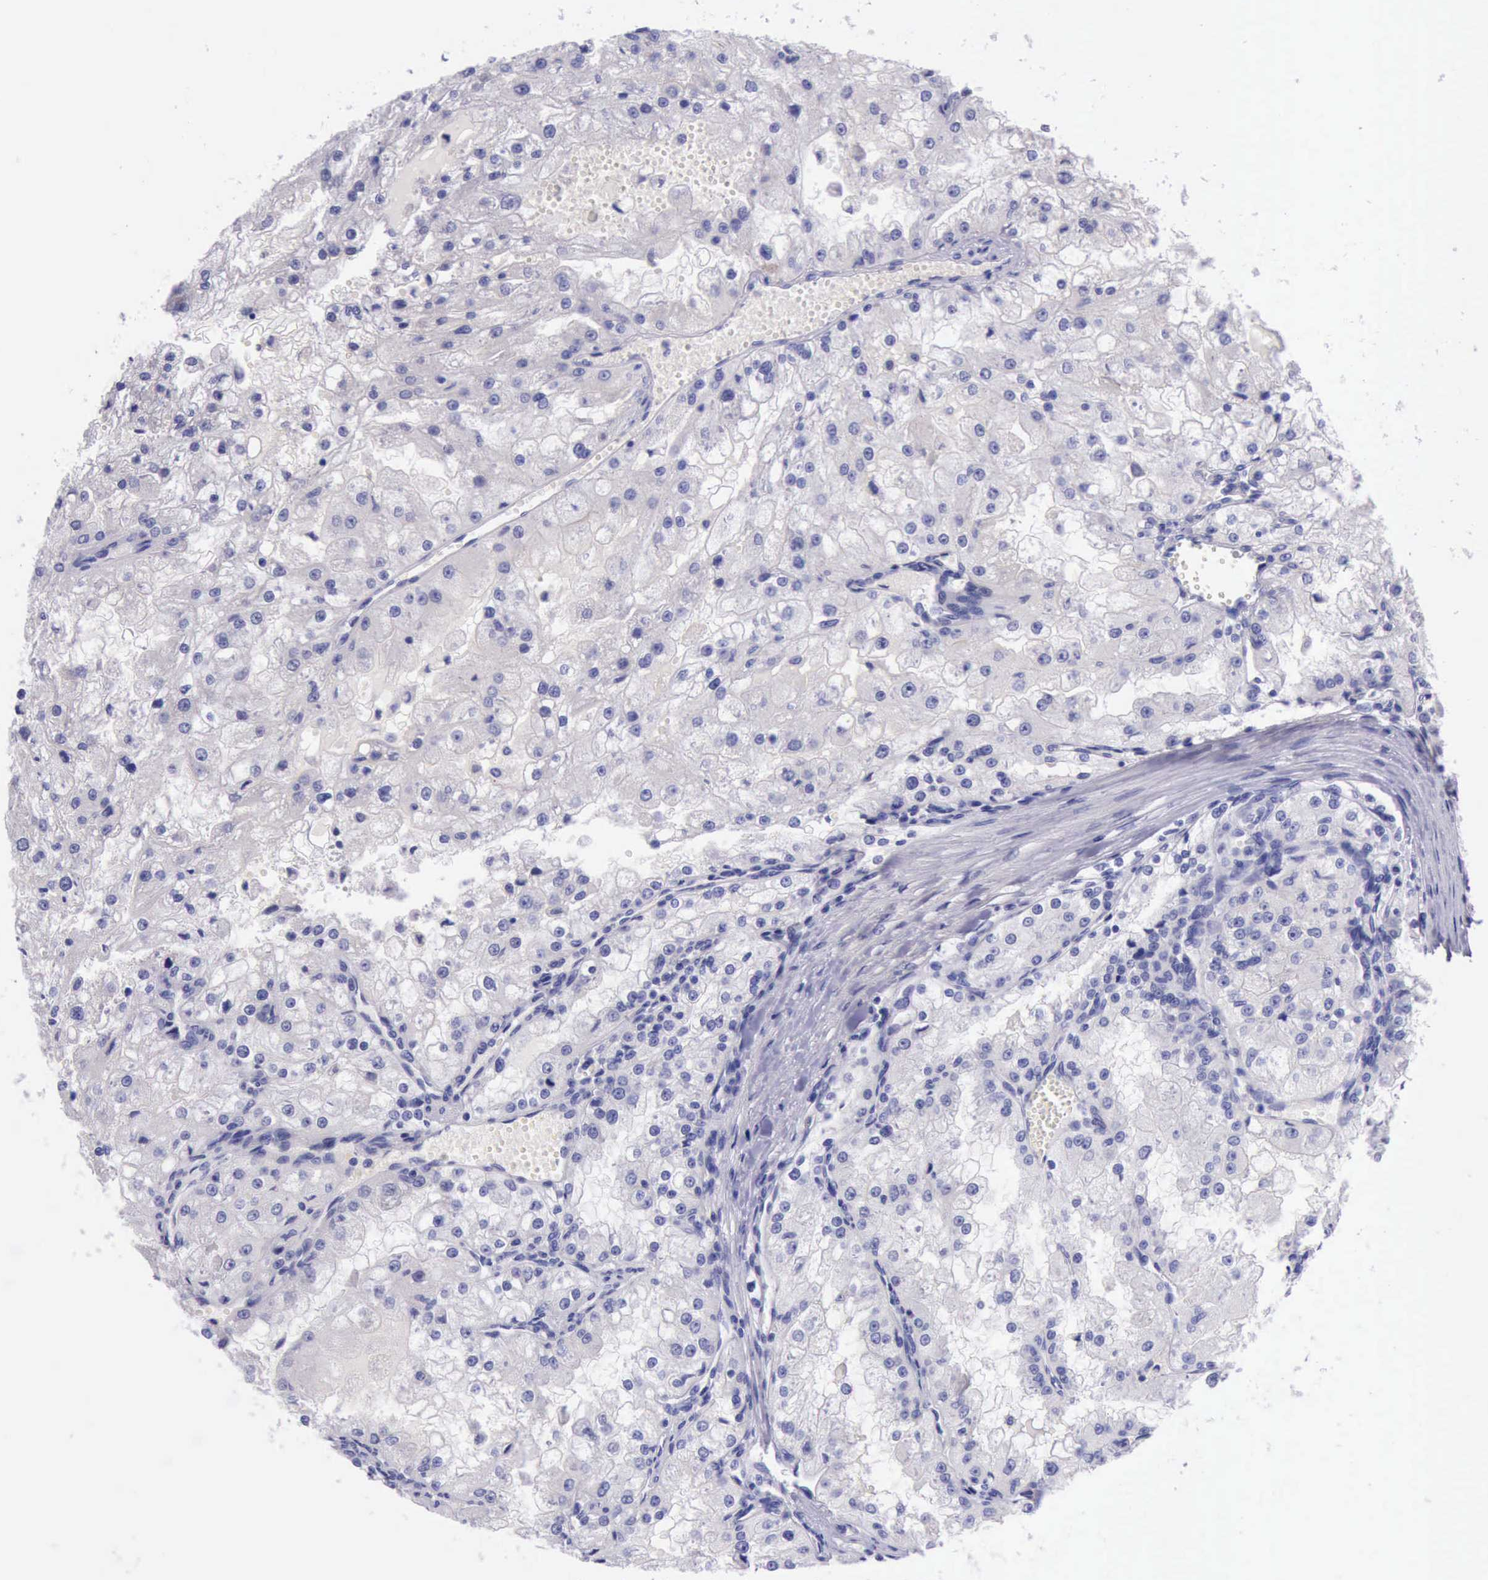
{"staining": {"intensity": "negative", "quantity": "none", "location": "none"}, "tissue": "renal cancer", "cell_type": "Tumor cells", "image_type": "cancer", "snomed": [{"axis": "morphology", "description": "Adenocarcinoma, NOS"}, {"axis": "topography", "description": "Kidney"}], "caption": "DAB immunohistochemical staining of human renal cancer (adenocarcinoma) reveals no significant positivity in tumor cells.", "gene": "LRFN5", "patient": {"sex": "female", "age": 74}}